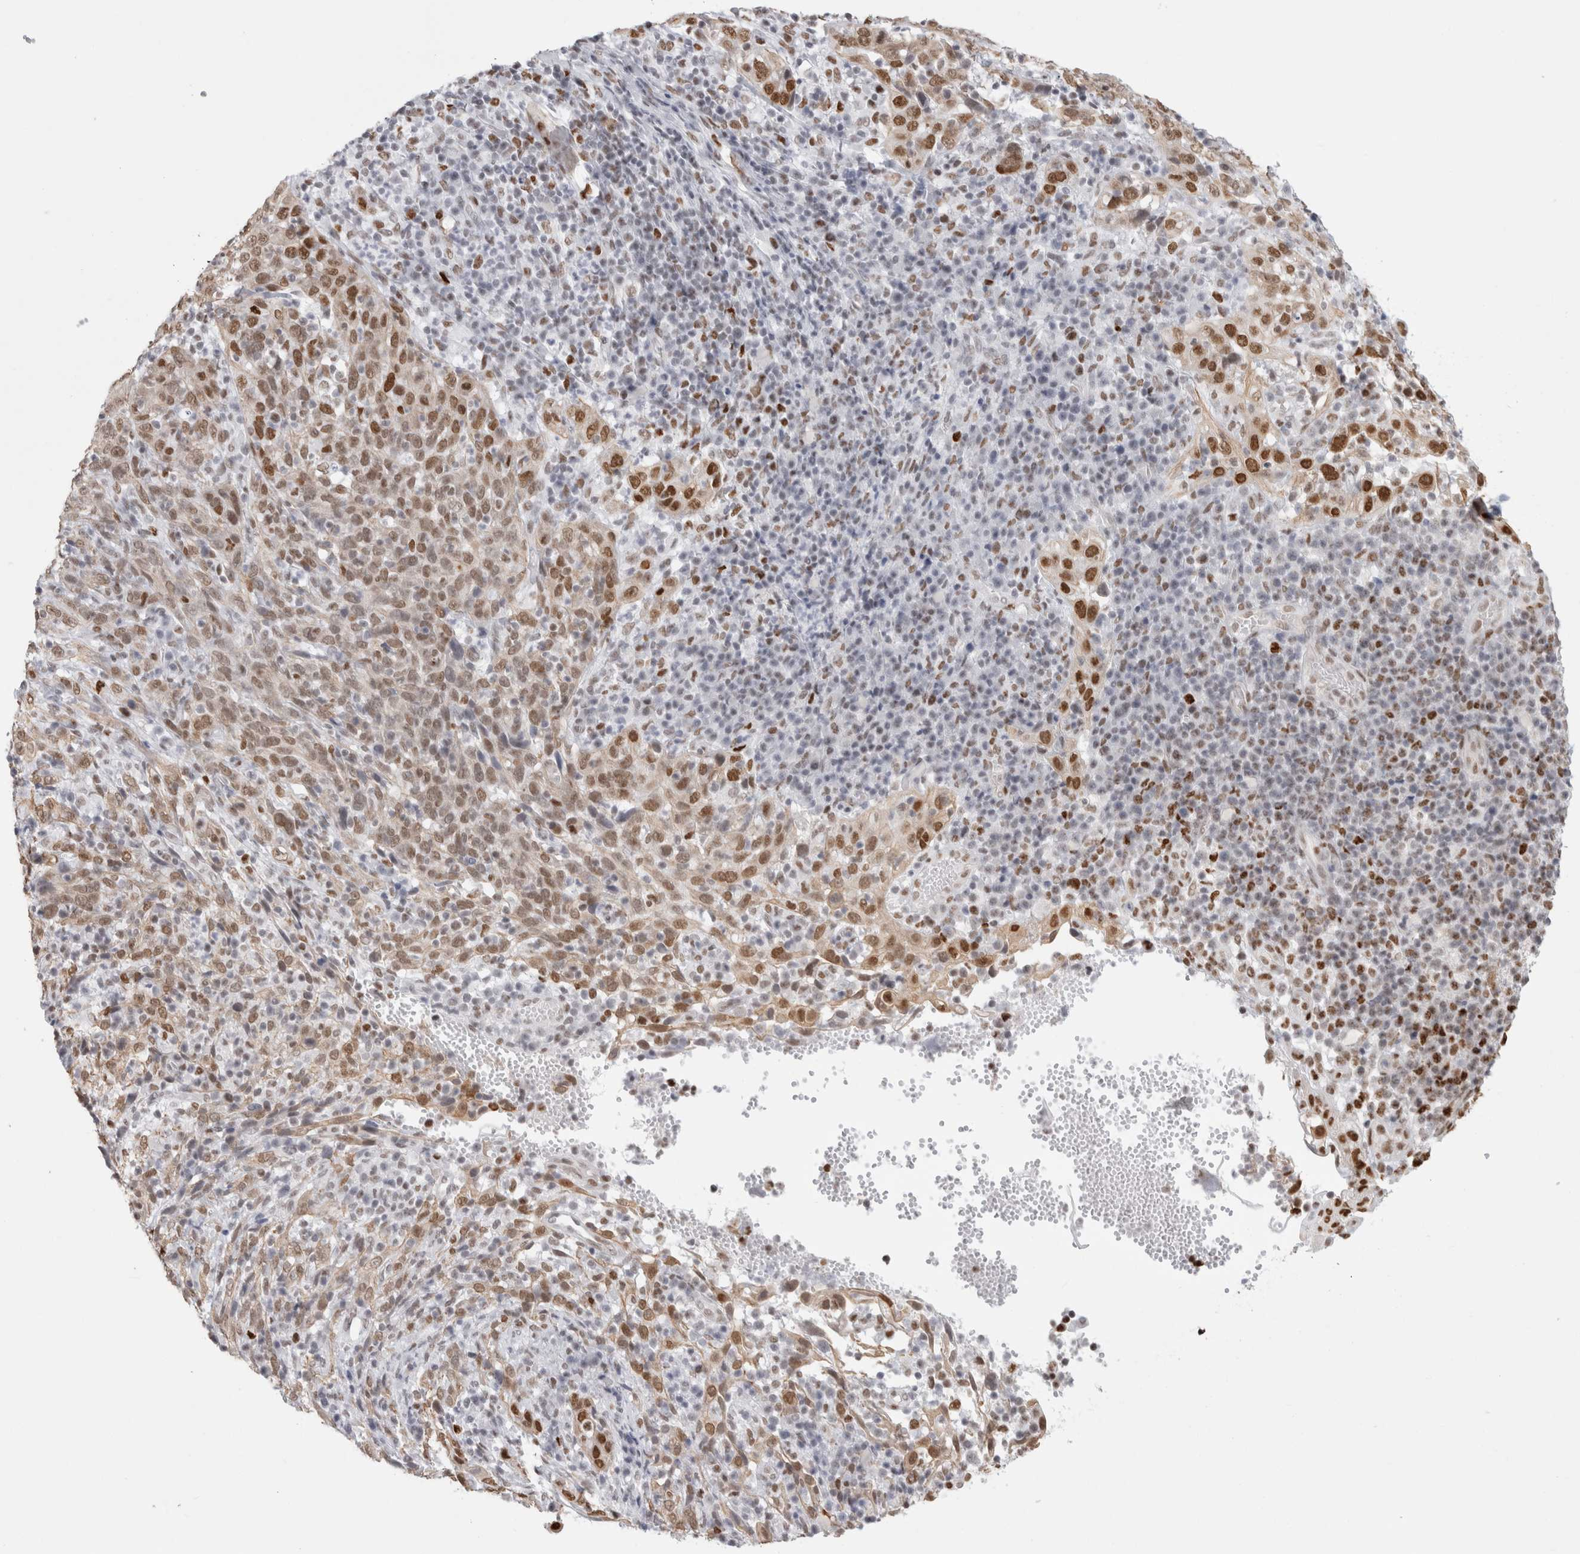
{"staining": {"intensity": "strong", "quantity": ">75%", "location": "nuclear"}, "tissue": "cervical cancer", "cell_type": "Tumor cells", "image_type": "cancer", "snomed": [{"axis": "morphology", "description": "Squamous cell carcinoma, NOS"}, {"axis": "topography", "description": "Cervix"}], "caption": "IHC of human cervical squamous cell carcinoma reveals high levels of strong nuclear staining in about >75% of tumor cells.", "gene": "SMARCC1", "patient": {"sex": "female", "age": 46}}